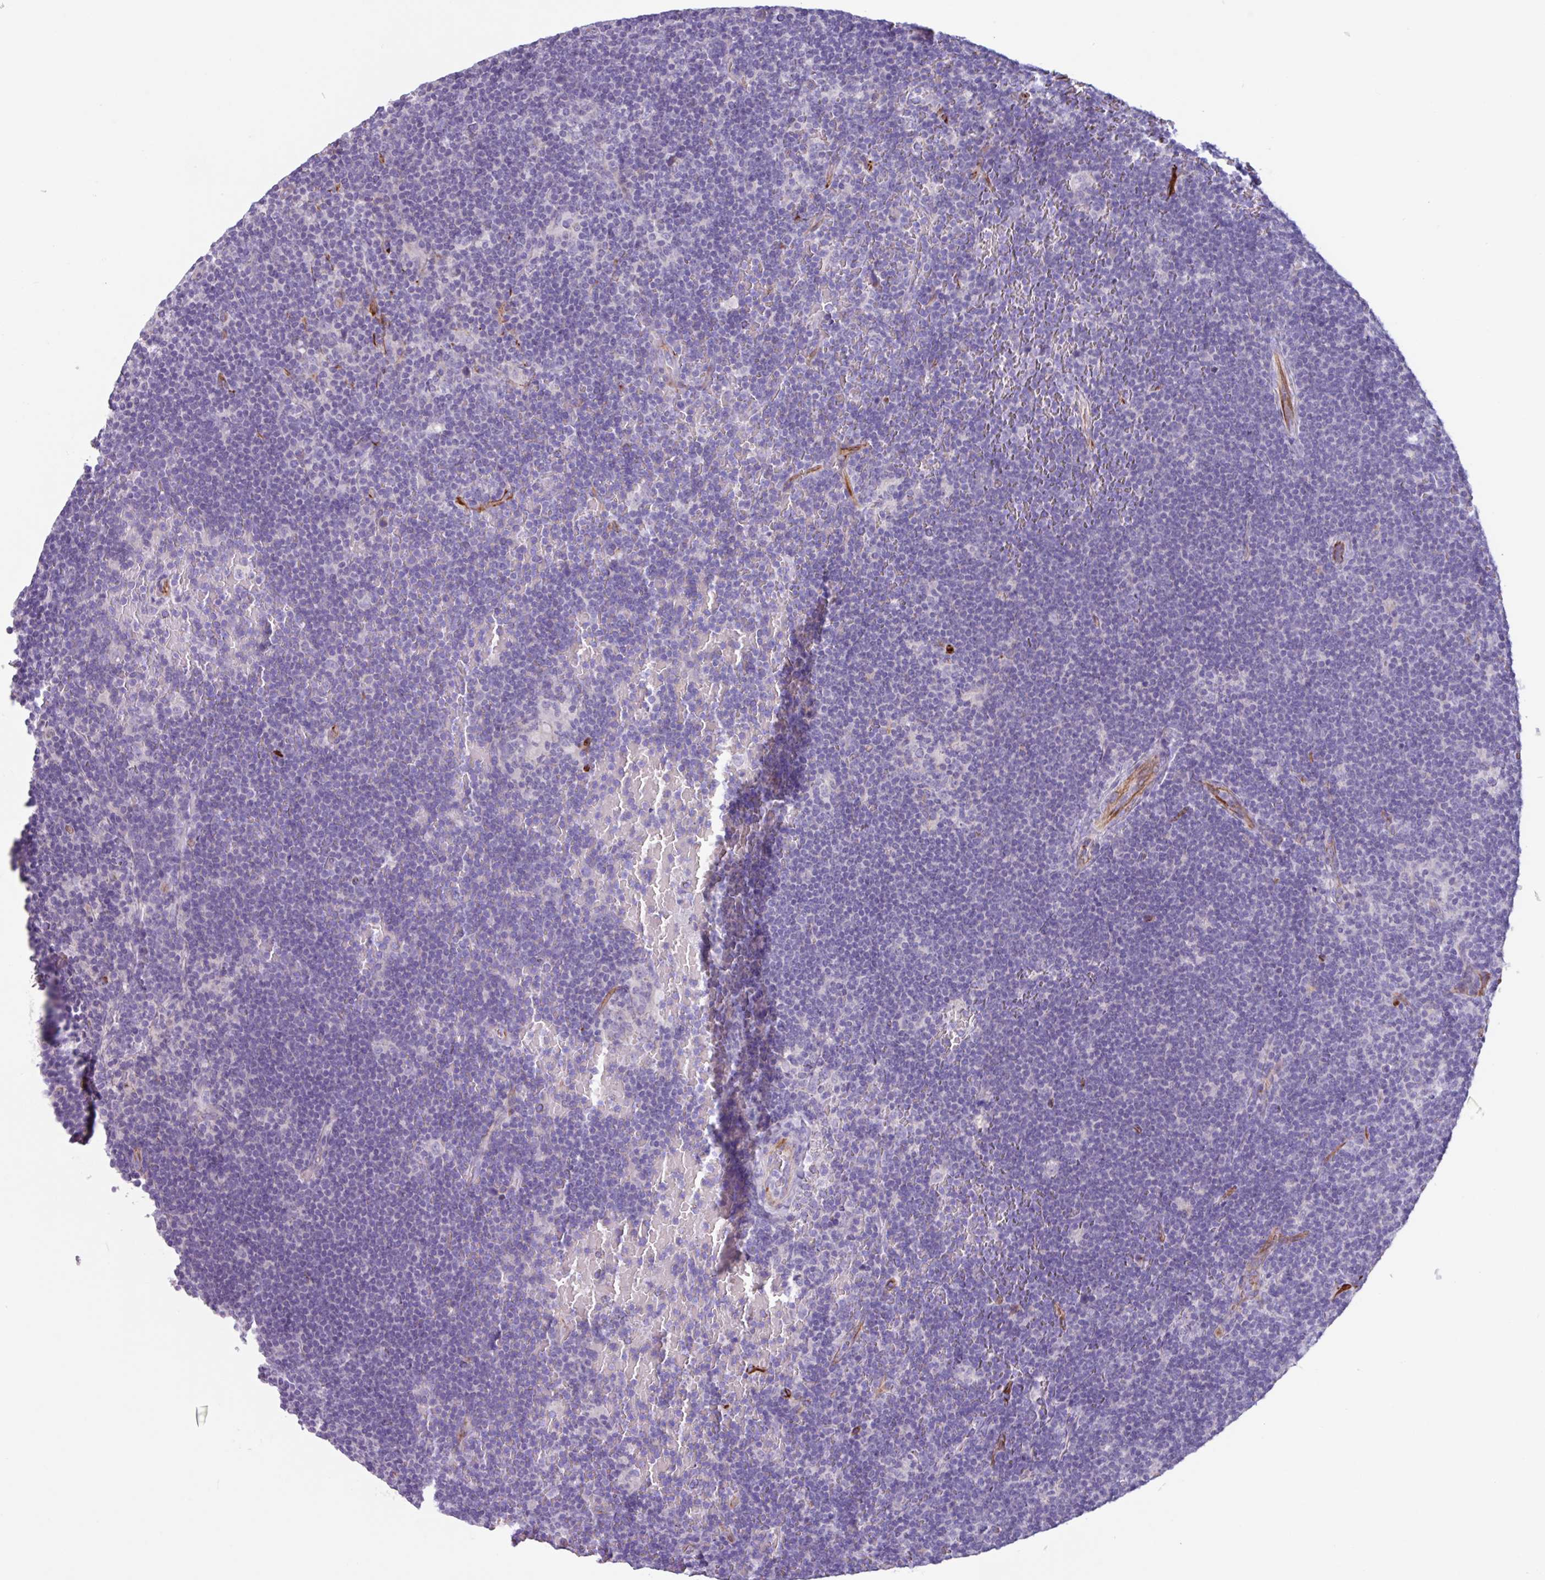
{"staining": {"intensity": "negative", "quantity": "none", "location": "none"}, "tissue": "lymphoma", "cell_type": "Tumor cells", "image_type": "cancer", "snomed": [{"axis": "morphology", "description": "Hodgkin's disease, NOS"}, {"axis": "topography", "description": "Lymph node"}], "caption": "DAB immunohistochemical staining of human lymphoma shows no significant staining in tumor cells.", "gene": "BTD", "patient": {"sex": "female", "age": 57}}